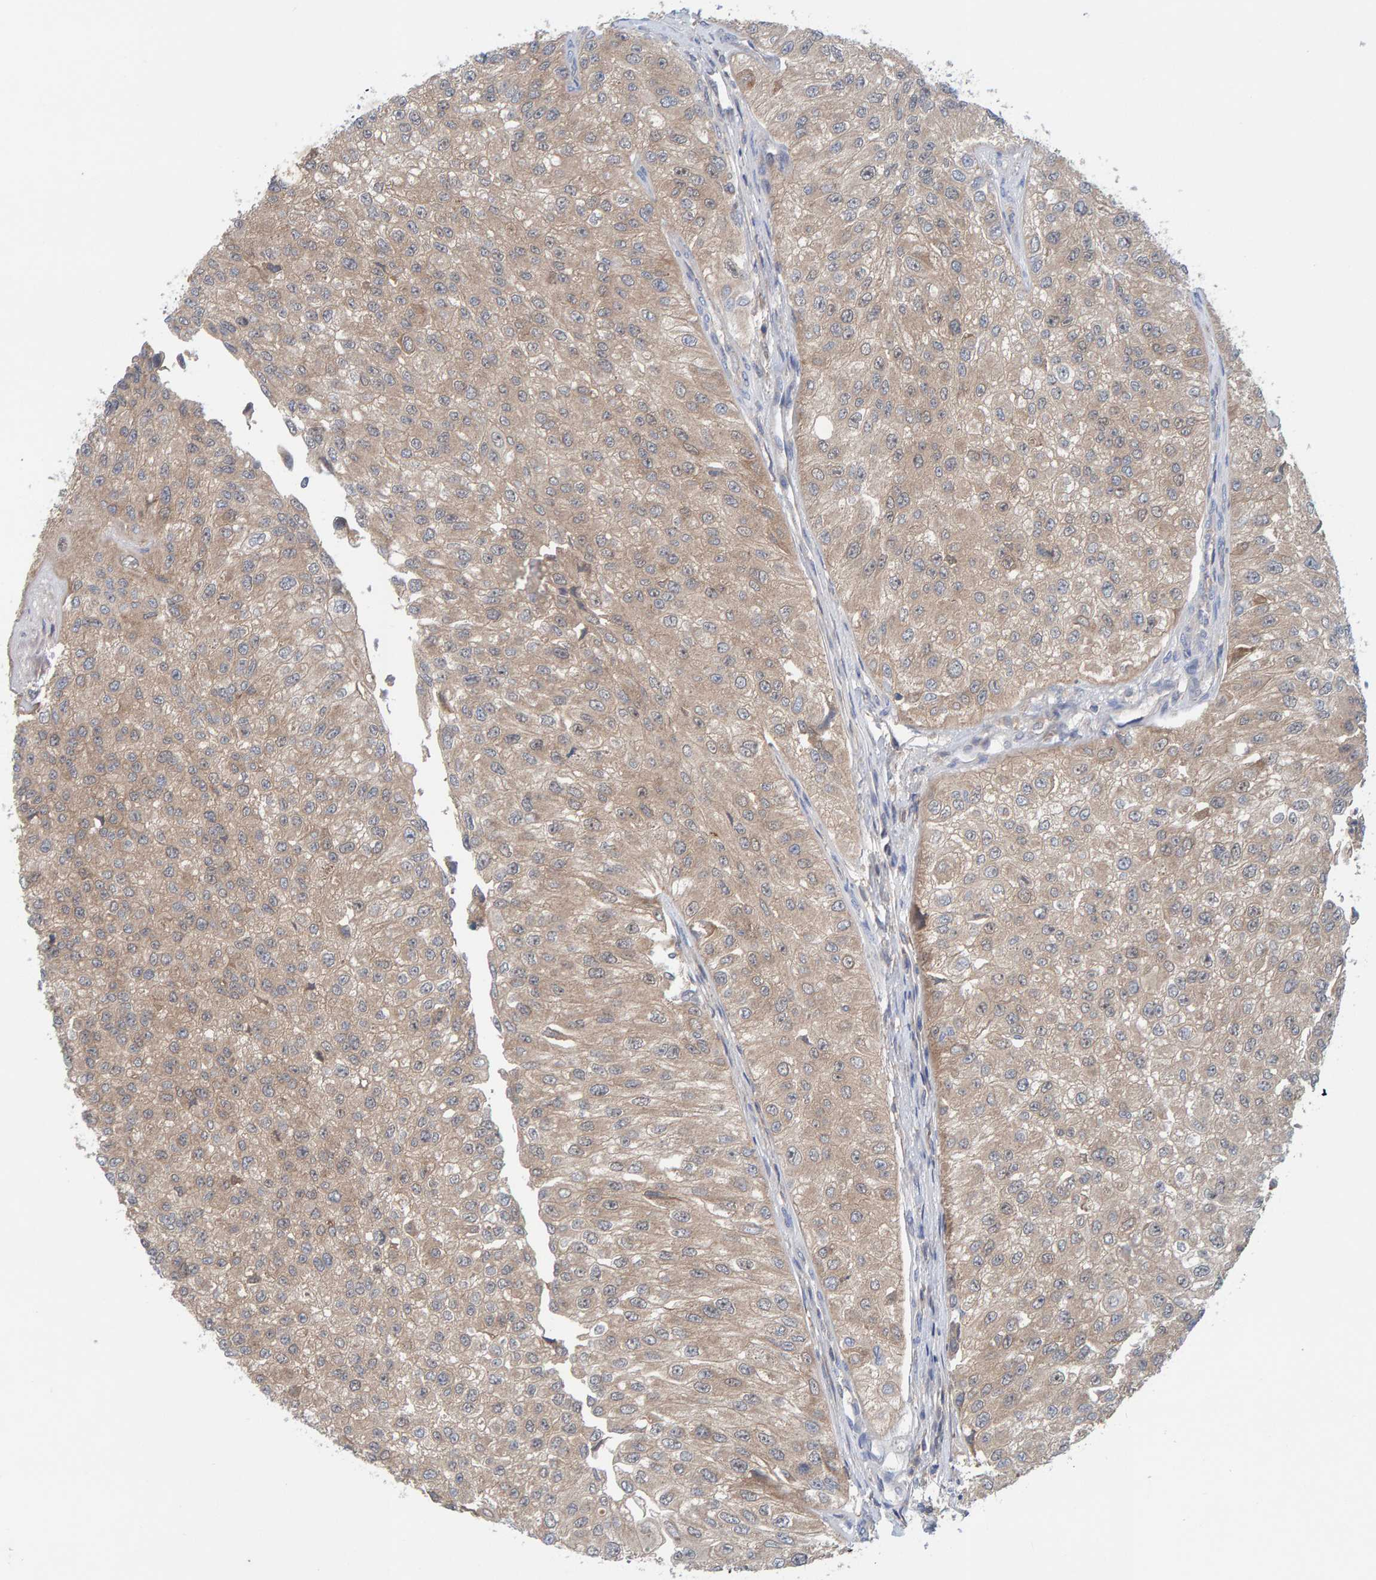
{"staining": {"intensity": "weak", "quantity": ">75%", "location": "cytoplasmic/membranous,nuclear"}, "tissue": "urothelial cancer", "cell_type": "Tumor cells", "image_type": "cancer", "snomed": [{"axis": "morphology", "description": "Urothelial carcinoma, High grade"}, {"axis": "topography", "description": "Kidney"}, {"axis": "topography", "description": "Urinary bladder"}], "caption": "IHC photomicrograph of neoplastic tissue: human high-grade urothelial carcinoma stained using immunohistochemistry demonstrates low levels of weak protein expression localized specifically in the cytoplasmic/membranous and nuclear of tumor cells, appearing as a cytoplasmic/membranous and nuclear brown color.", "gene": "TATDN1", "patient": {"sex": "male", "age": 77}}